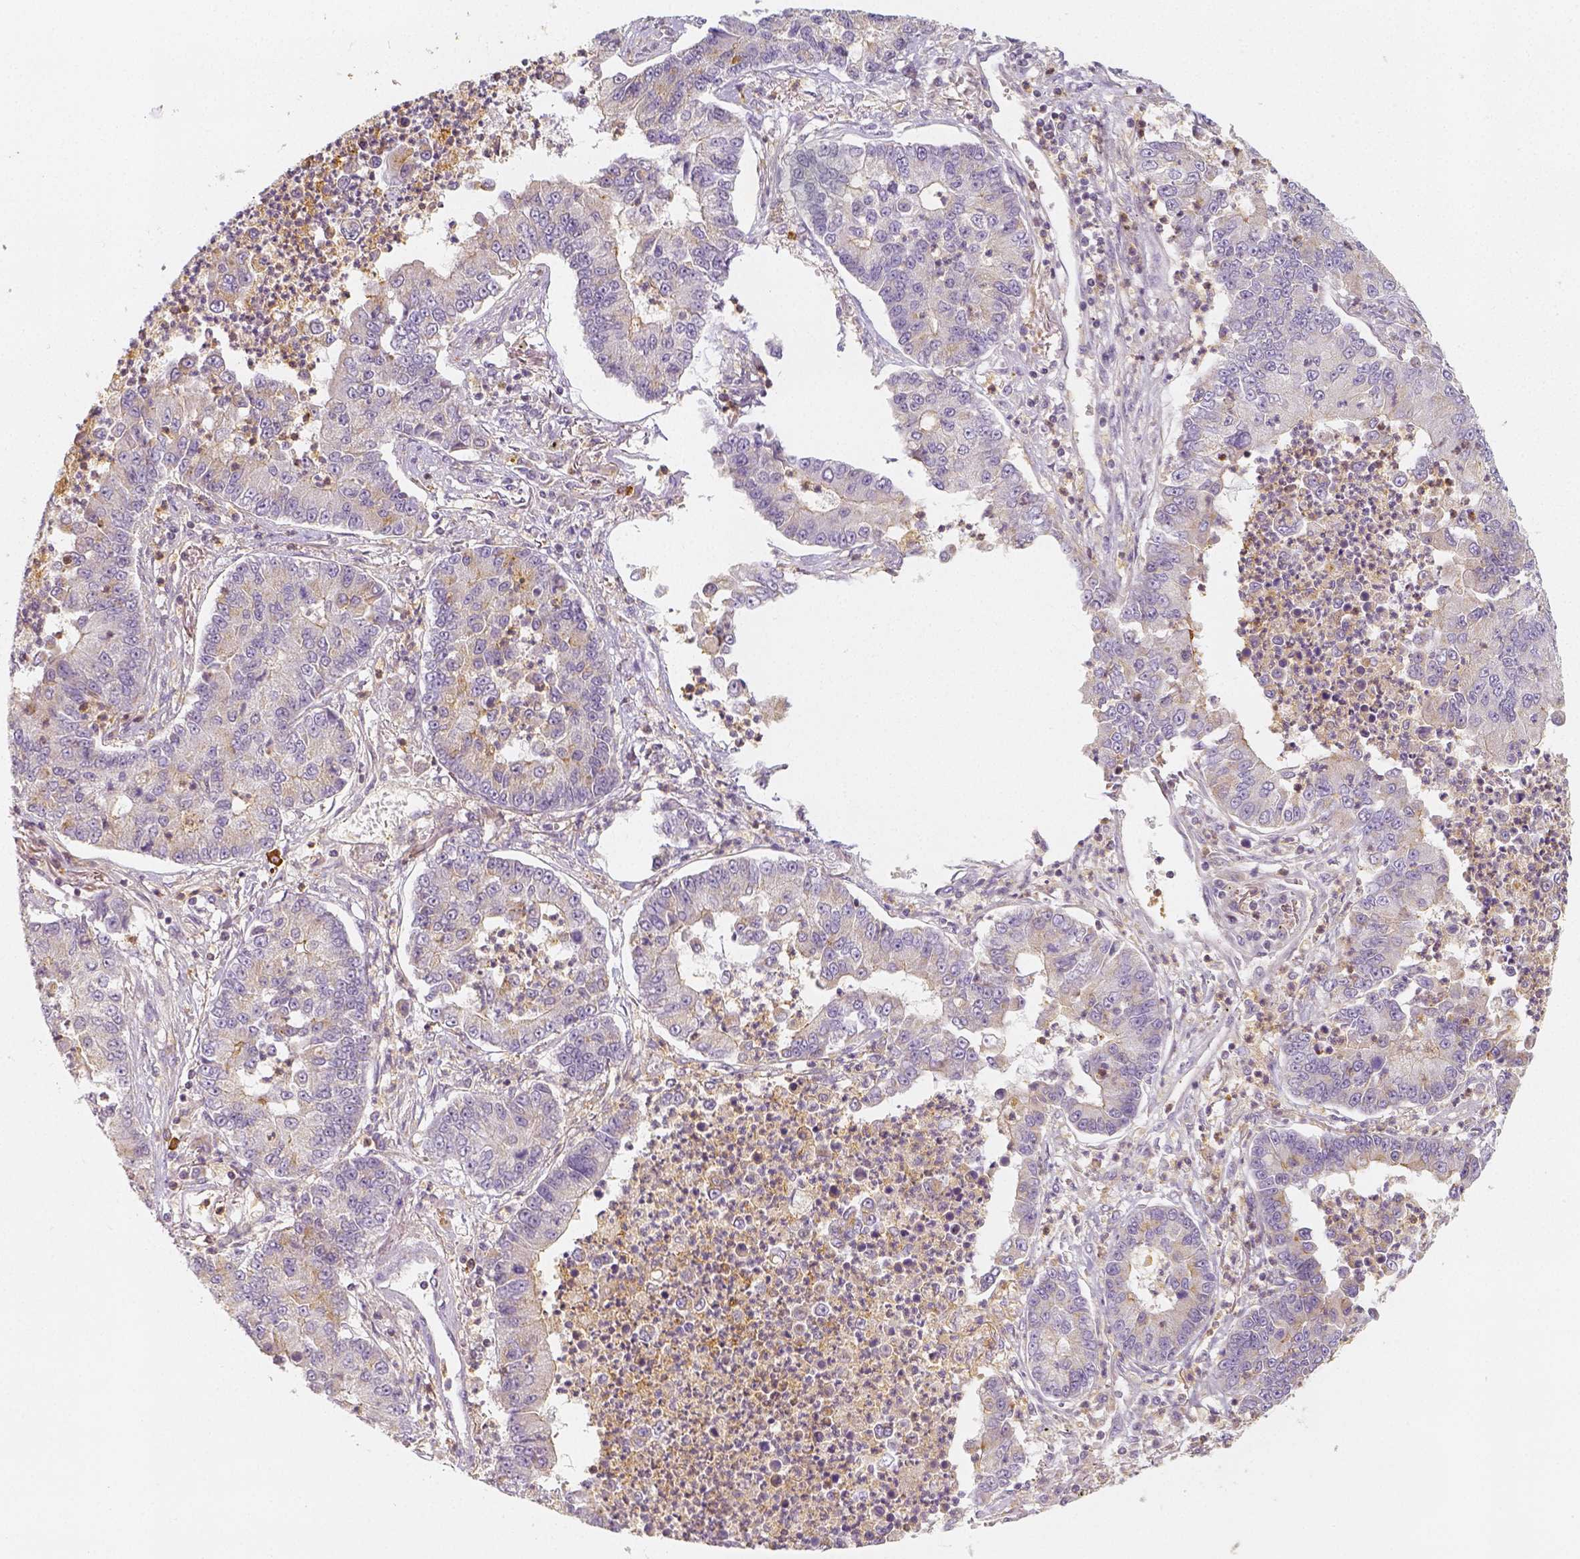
{"staining": {"intensity": "moderate", "quantity": "<25%", "location": "cytoplasmic/membranous"}, "tissue": "lung cancer", "cell_type": "Tumor cells", "image_type": "cancer", "snomed": [{"axis": "morphology", "description": "Adenocarcinoma, NOS"}, {"axis": "topography", "description": "Lung"}], "caption": "Lung cancer (adenocarcinoma) stained for a protein (brown) displays moderate cytoplasmic/membranous positive staining in about <25% of tumor cells.", "gene": "PTPRJ", "patient": {"sex": "female", "age": 57}}